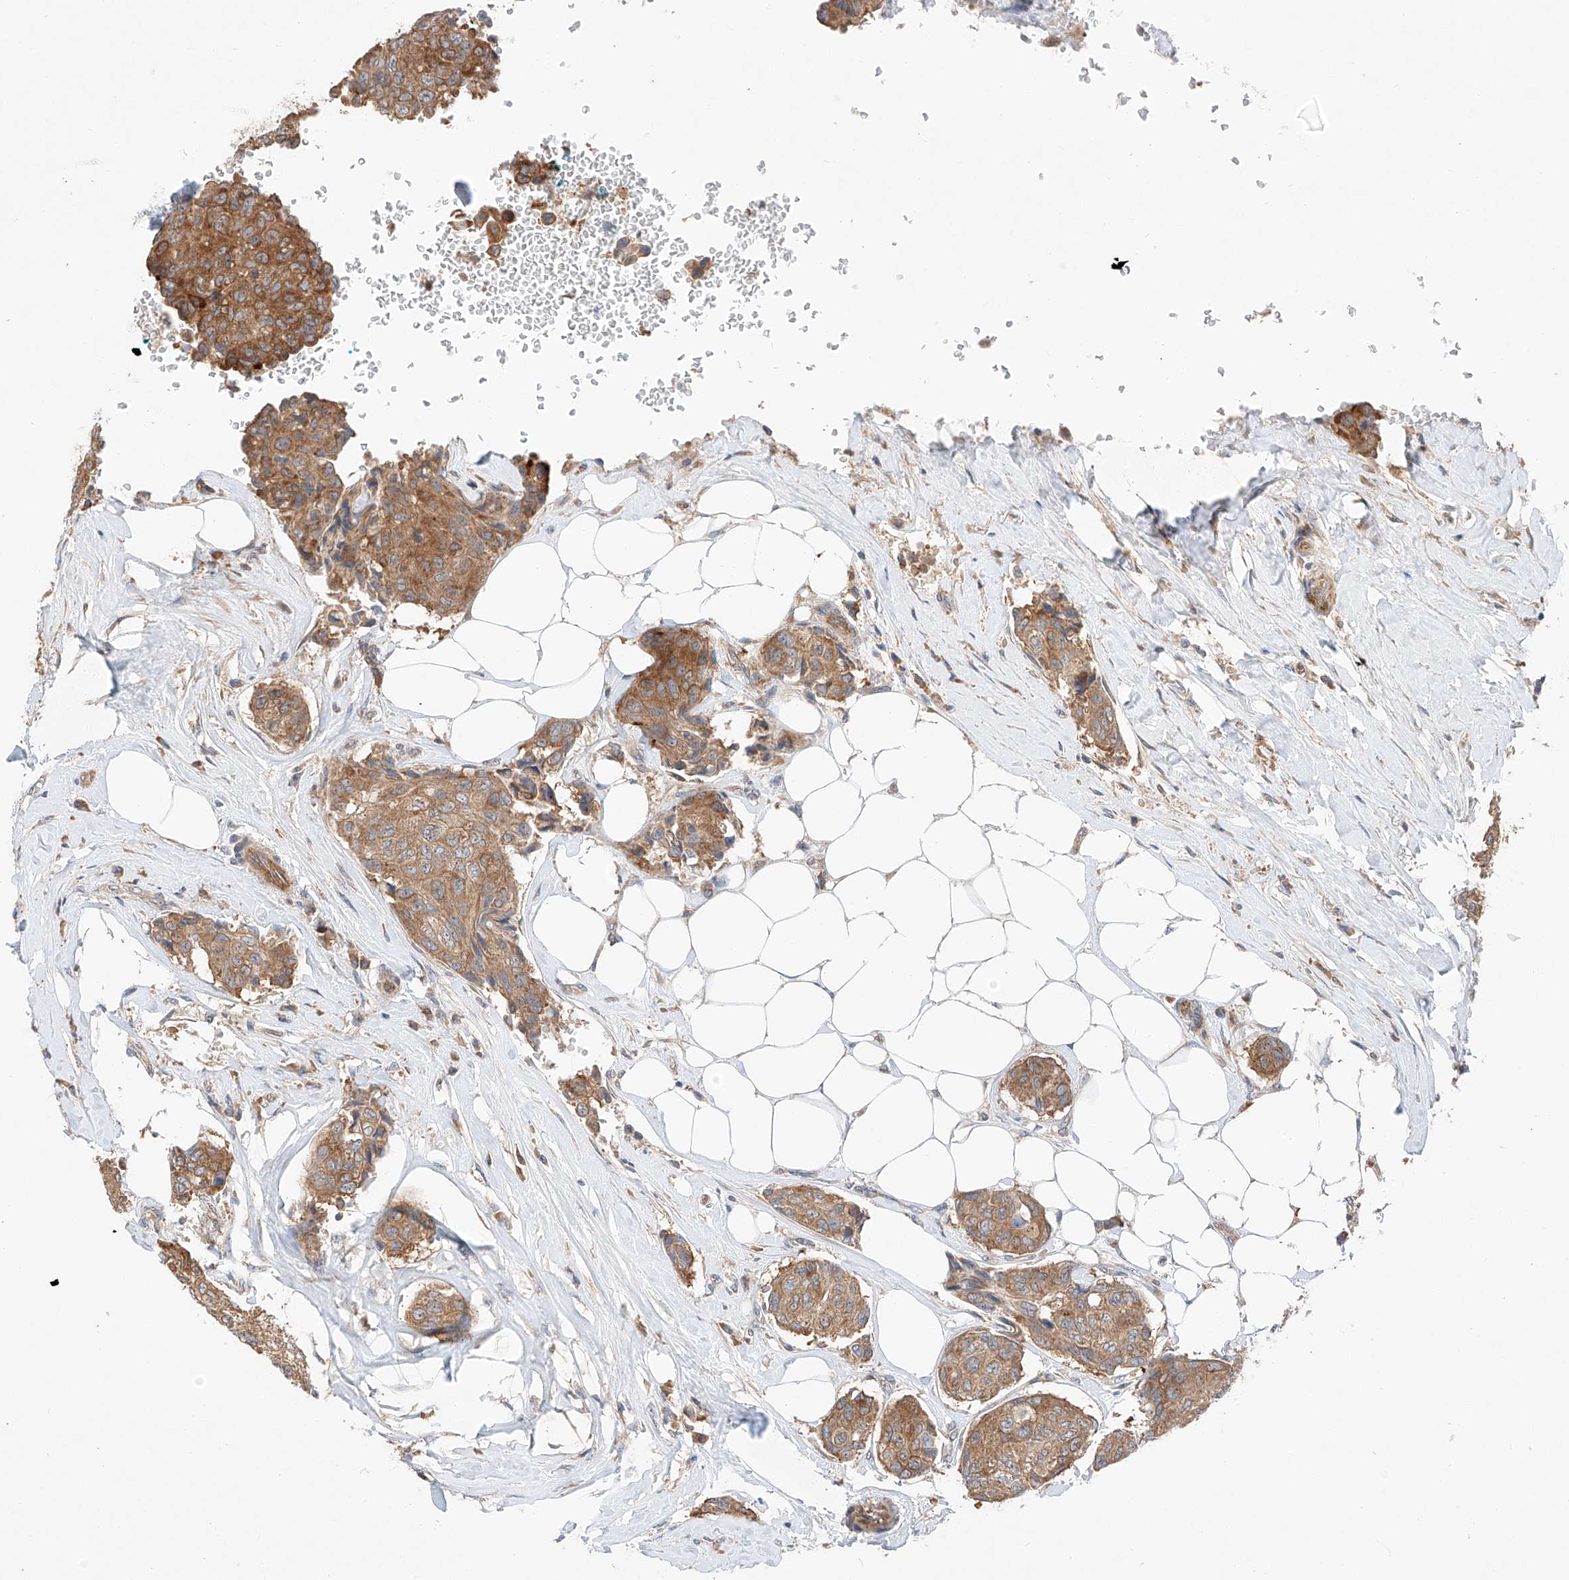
{"staining": {"intensity": "moderate", "quantity": ">75%", "location": "cytoplasmic/membranous"}, "tissue": "breast cancer", "cell_type": "Tumor cells", "image_type": "cancer", "snomed": [{"axis": "morphology", "description": "Duct carcinoma"}, {"axis": "topography", "description": "Breast"}], "caption": "Tumor cells reveal medium levels of moderate cytoplasmic/membranous positivity in about >75% of cells in breast cancer.", "gene": "RUSC1", "patient": {"sex": "female", "age": 80}}